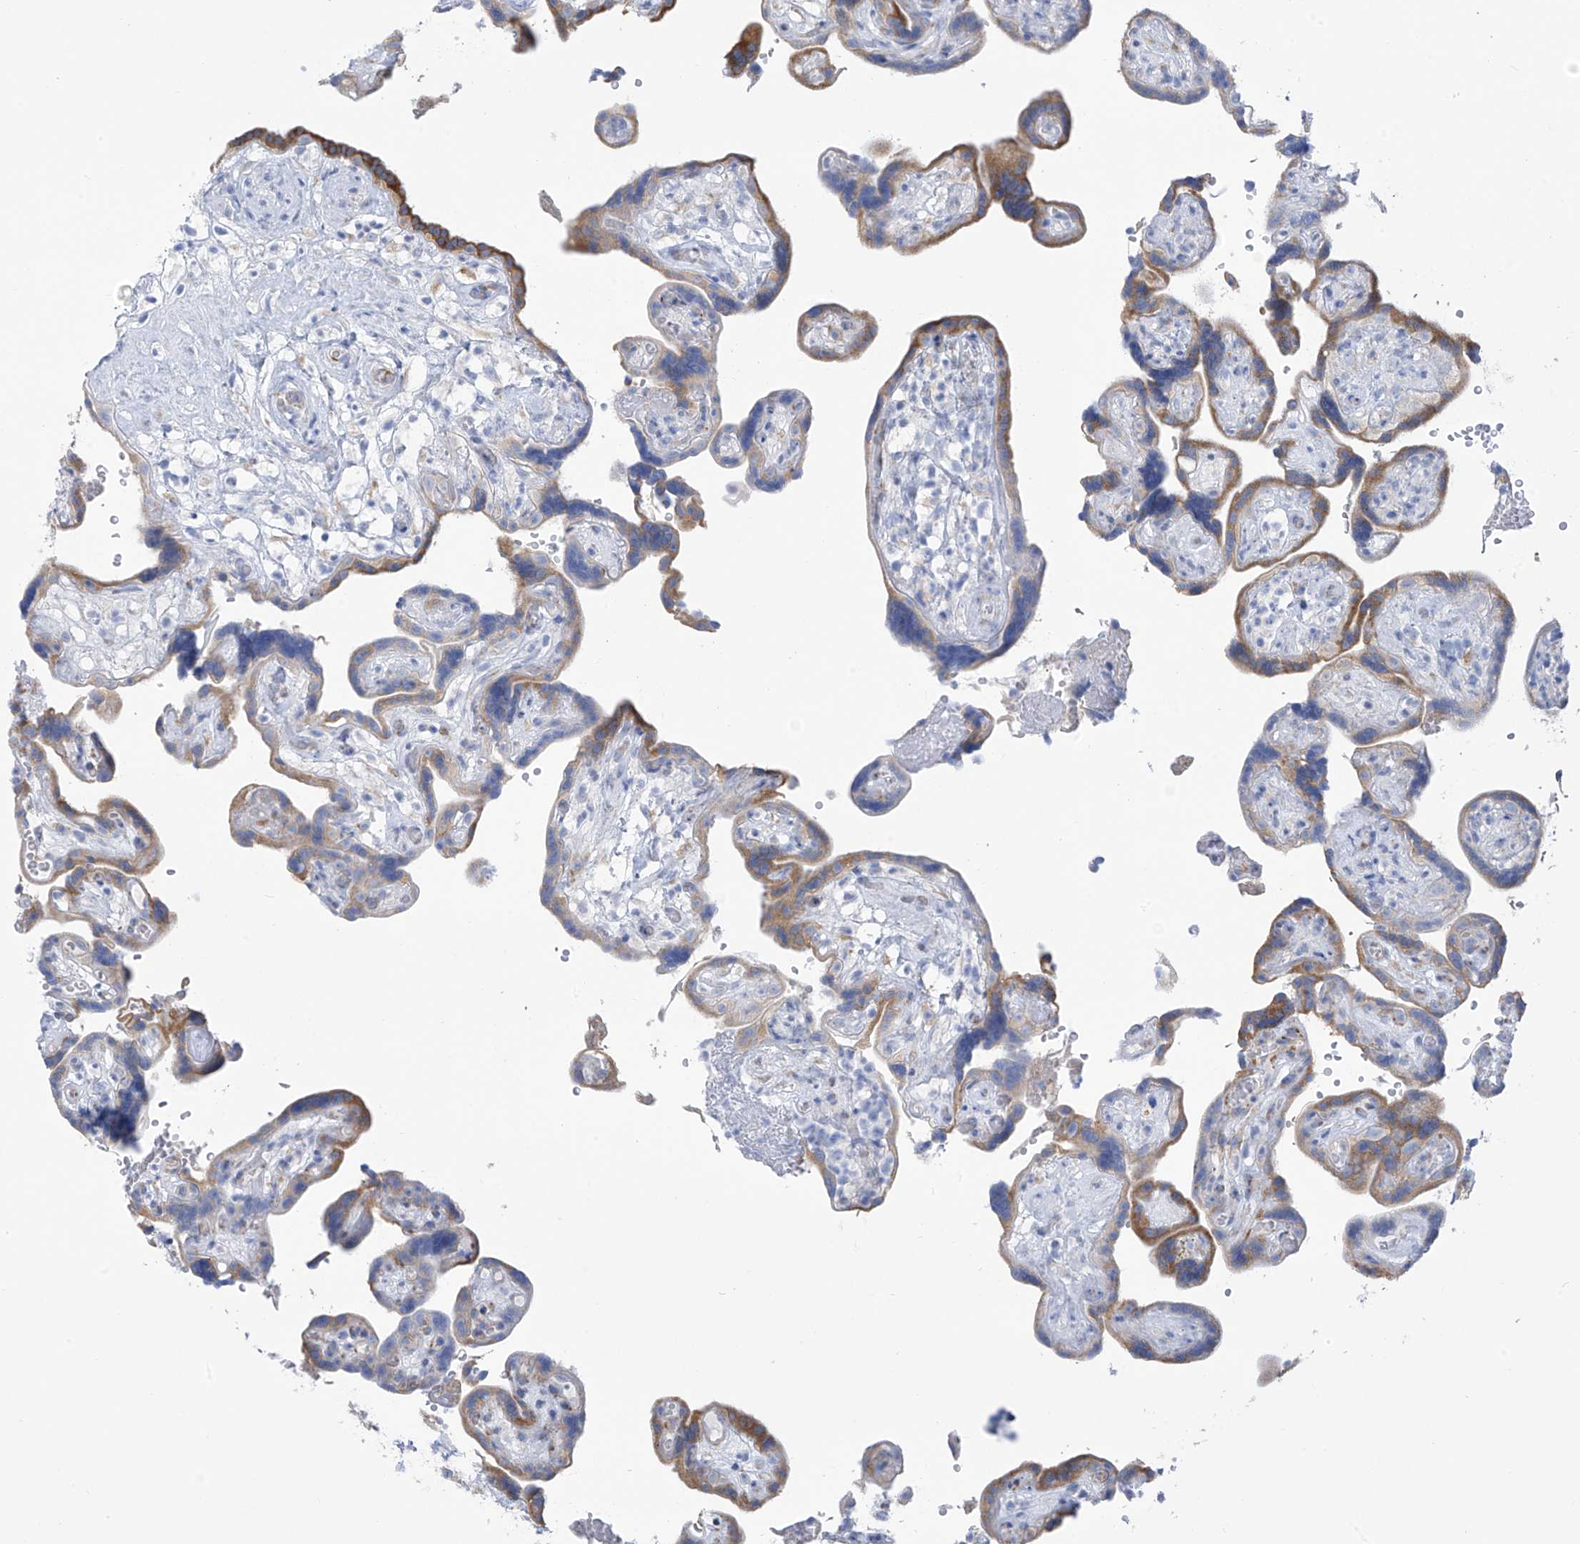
{"staining": {"intensity": "moderate", "quantity": "25%-75%", "location": "cytoplasmic/membranous"}, "tissue": "placenta", "cell_type": "Decidual cells", "image_type": "normal", "snomed": [{"axis": "morphology", "description": "Normal tissue, NOS"}, {"axis": "topography", "description": "Placenta"}], "caption": "Human placenta stained with a brown dye demonstrates moderate cytoplasmic/membranous positive staining in approximately 25%-75% of decidual cells.", "gene": "RCN2", "patient": {"sex": "female", "age": 30}}